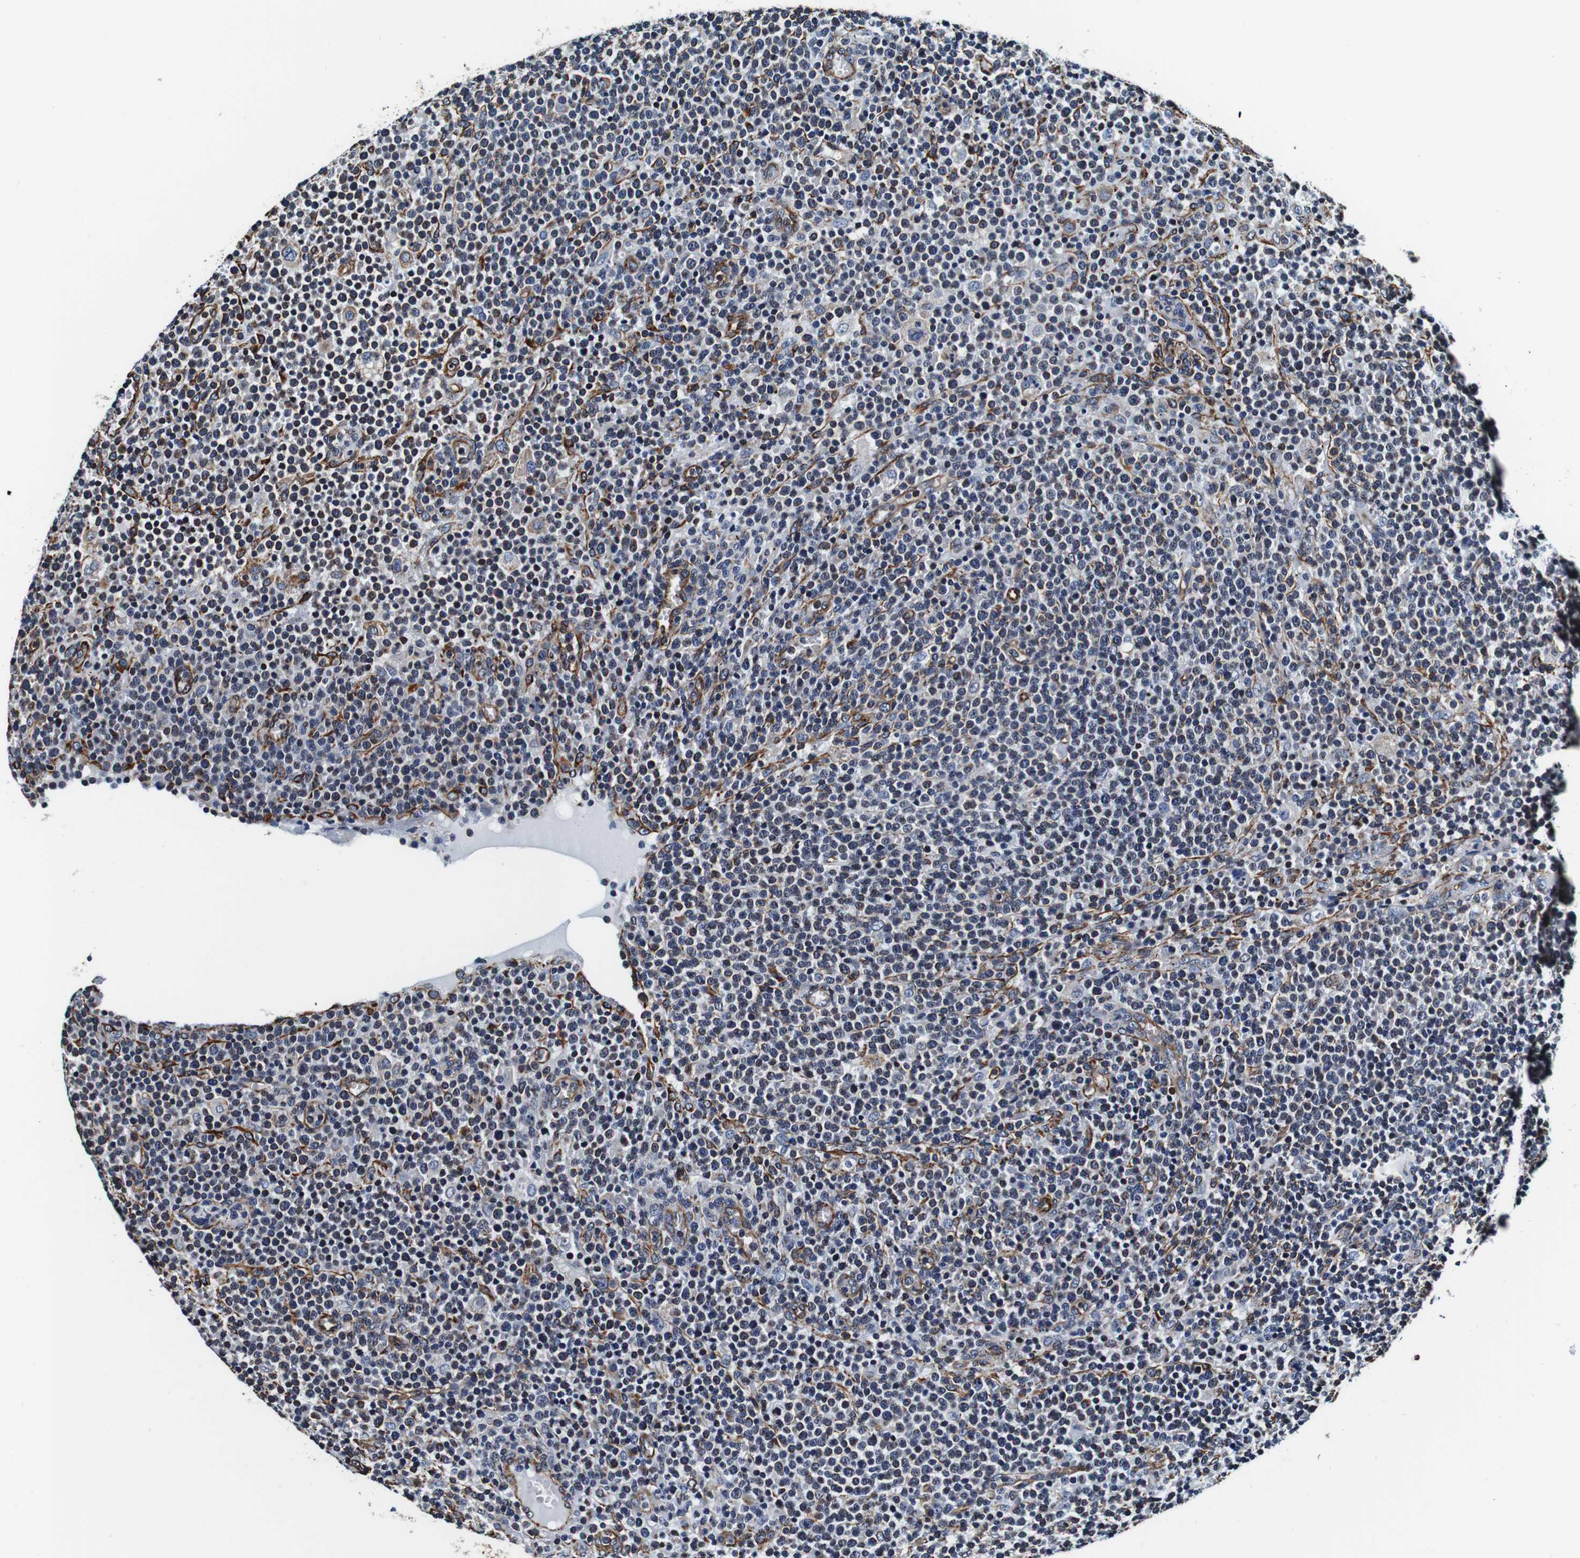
{"staining": {"intensity": "negative", "quantity": "none", "location": "none"}, "tissue": "lymphoma", "cell_type": "Tumor cells", "image_type": "cancer", "snomed": [{"axis": "morphology", "description": "Malignant lymphoma, non-Hodgkin's type, High grade"}, {"axis": "topography", "description": "Lymph node"}], "caption": "The photomicrograph displays no staining of tumor cells in high-grade malignant lymphoma, non-Hodgkin's type. (DAB IHC with hematoxylin counter stain).", "gene": "GJE1", "patient": {"sex": "male", "age": 61}}